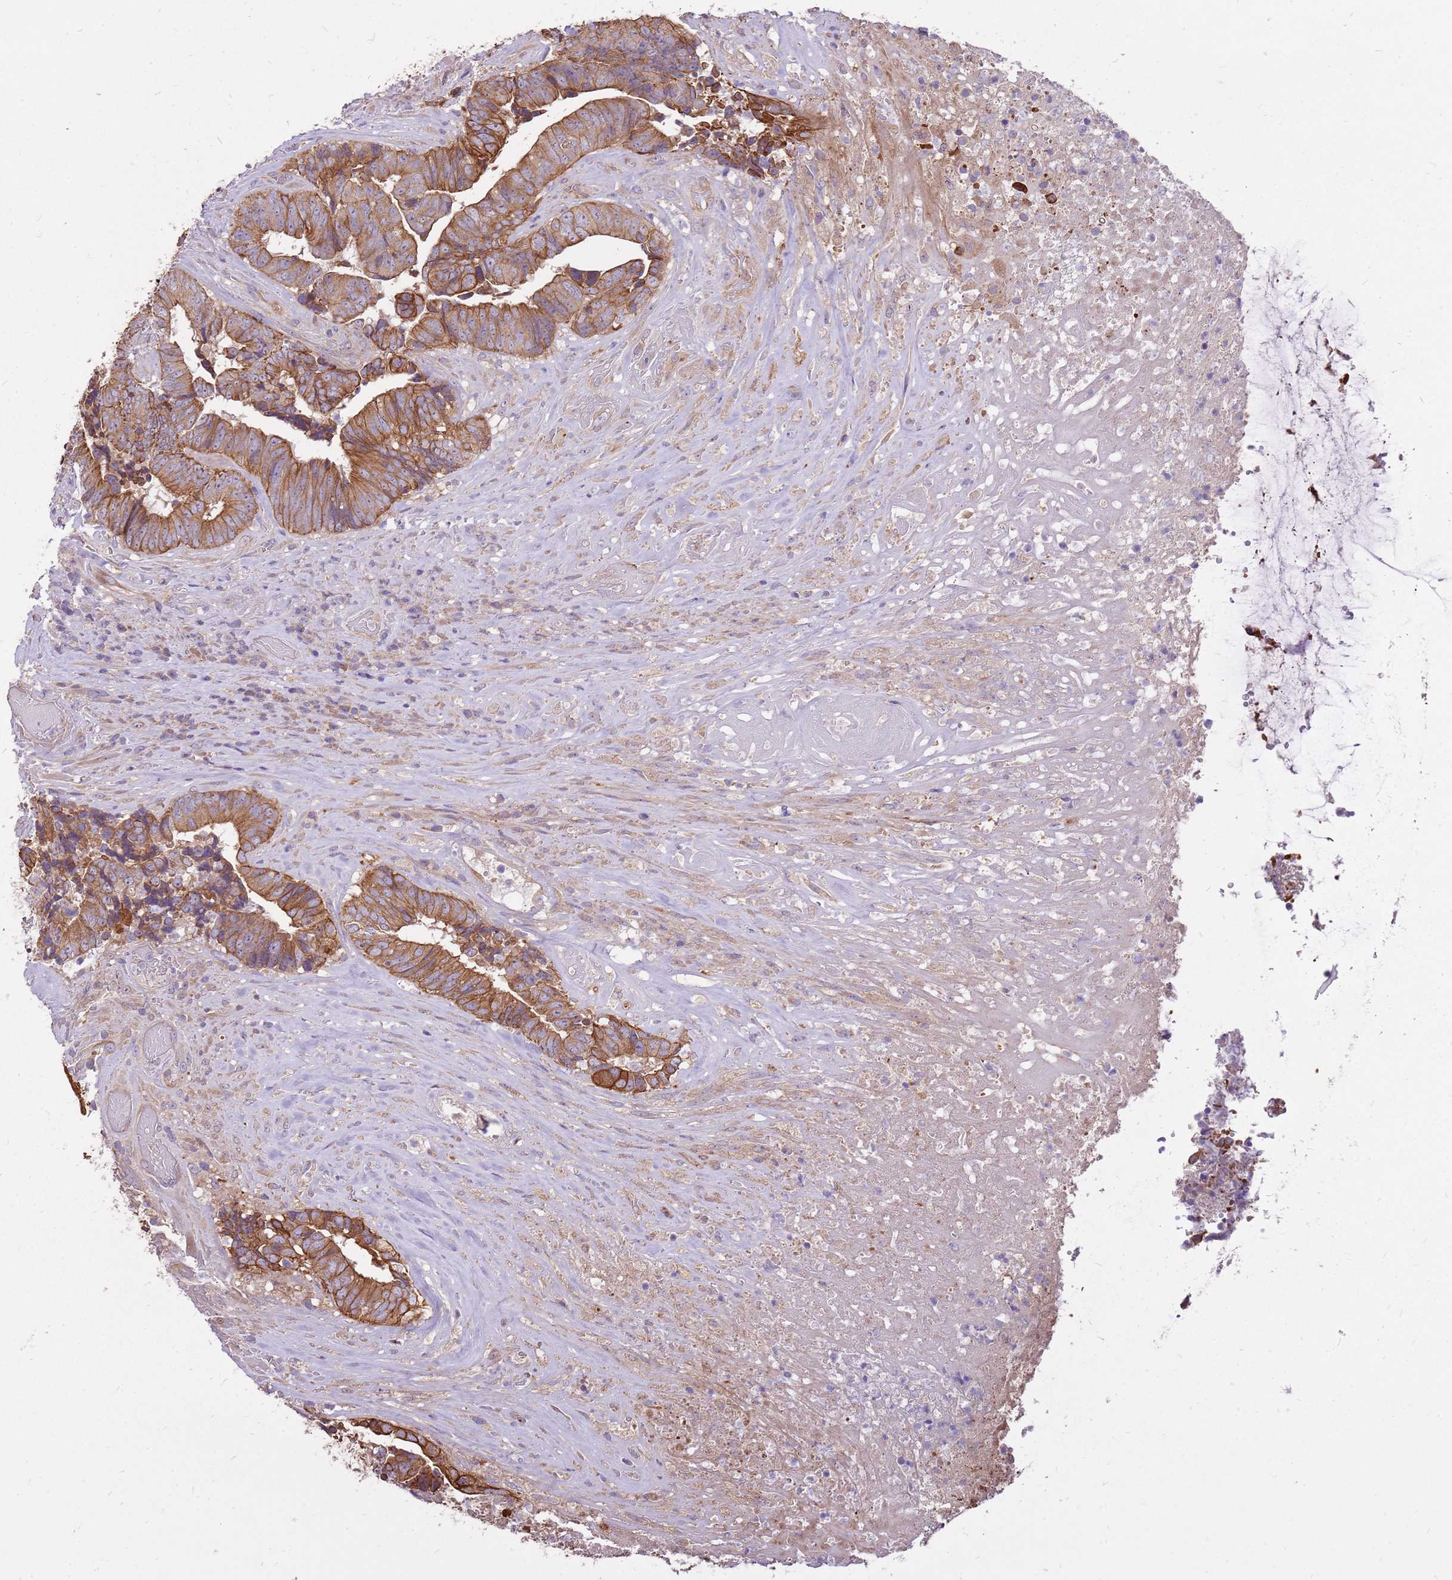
{"staining": {"intensity": "moderate", "quantity": ">75%", "location": "cytoplasmic/membranous"}, "tissue": "colorectal cancer", "cell_type": "Tumor cells", "image_type": "cancer", "snomed": [{"axis": "morphology", "description": "Adenocarcinoma, NOS"}, {"axis": "topography", "description": "Rectum"}], "caption": "IHC photomicrograph of neoplastic tissue: human colorectal cancer (adenocarcinoma) stained using immunohistochemistry (IHC) exhibits medium levels of moderate protein expression localized specifically in the cytoplasmic/membranous of tumor cells, appearing as a cytoplasmic/membranous brown color.", "gene": "WASHC4", "patient": {"sex": "male", "age": 72}}